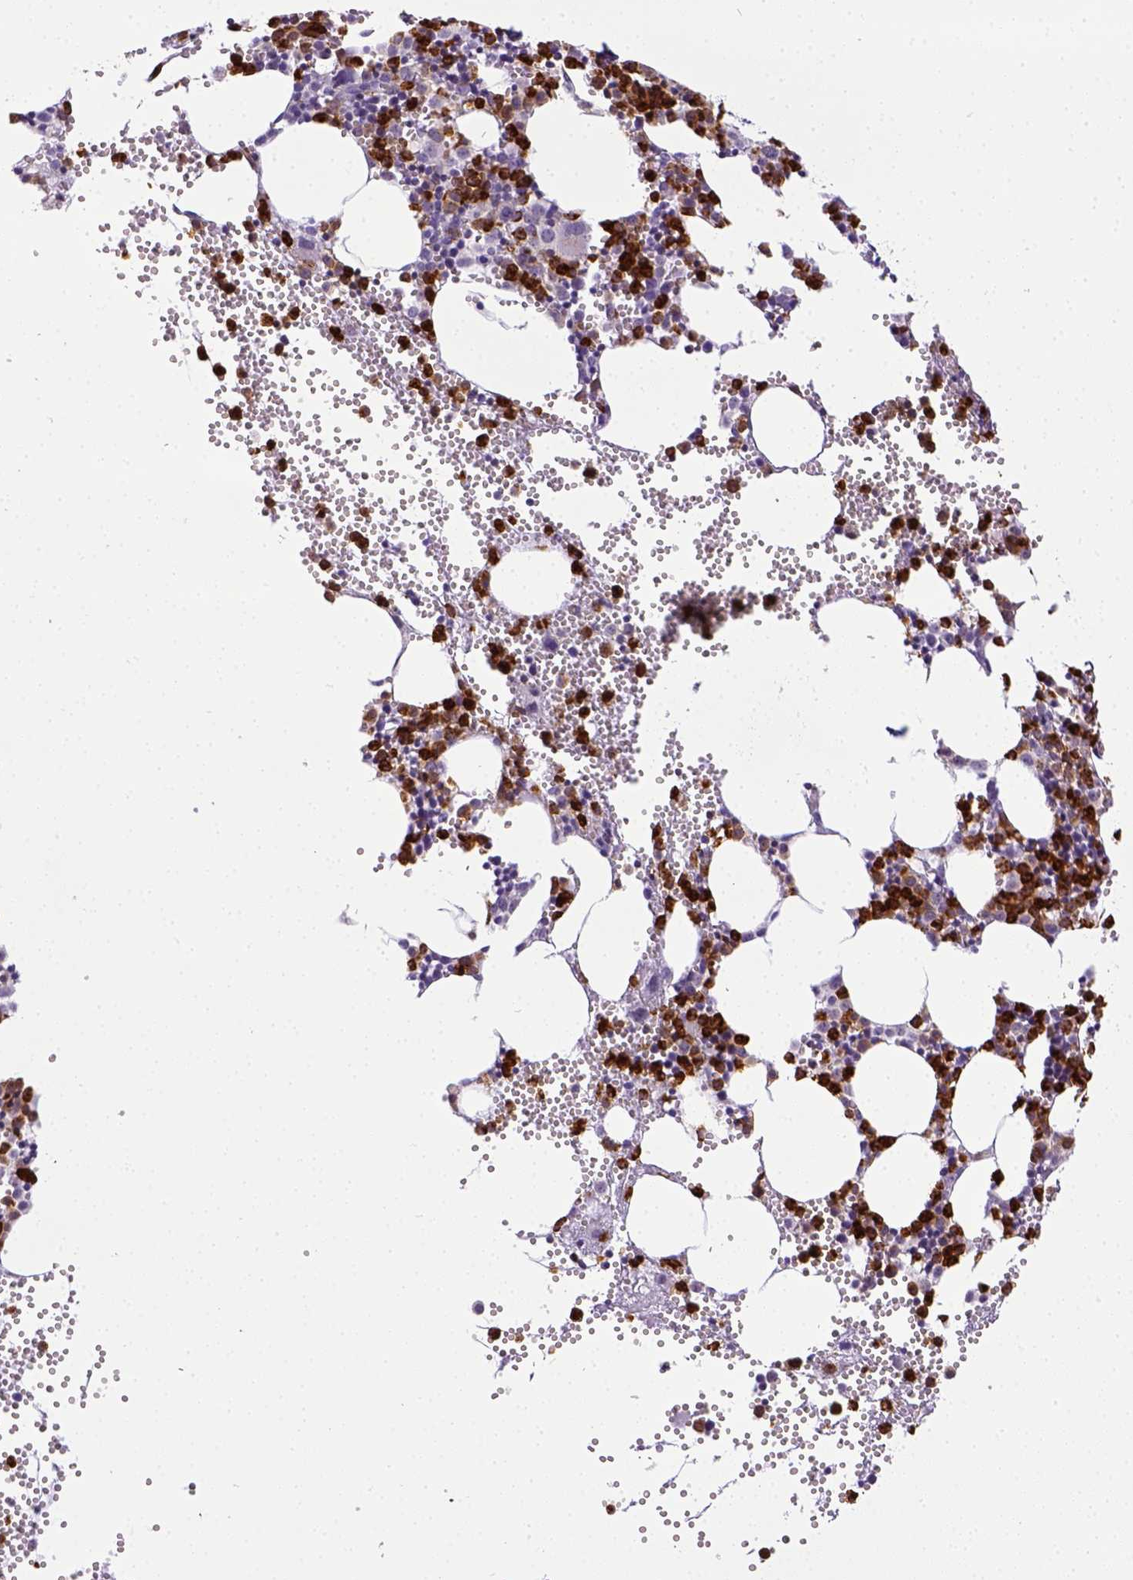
{"staining": {"intensity": "strong", "quantity": "25%-75%", "location": "cytoplasmic/membranous,nuclear"}, "tissue": "bone marrow", "cell_type": "Hematopoietic cells", "image_type": "normal", "snomed": [{"axis": "morphology", "description": "Normal tissue, NOS"}, {"axis": "topography", "description": "Bone marrow"}], "caption": "Hematopoietic cells display high levels of strong cytoplasmic/membranous,nuclear staining in about 25%-75% of cells in normal human bone marrow. Using DAB (3,3'-diaminobenzidine) (brown) and hematoxylin (blue) stains, captured at high magnification using brightfield microscopy.", "gene": "ITGAM", "patient": {"sex": "male", "age": 89}}